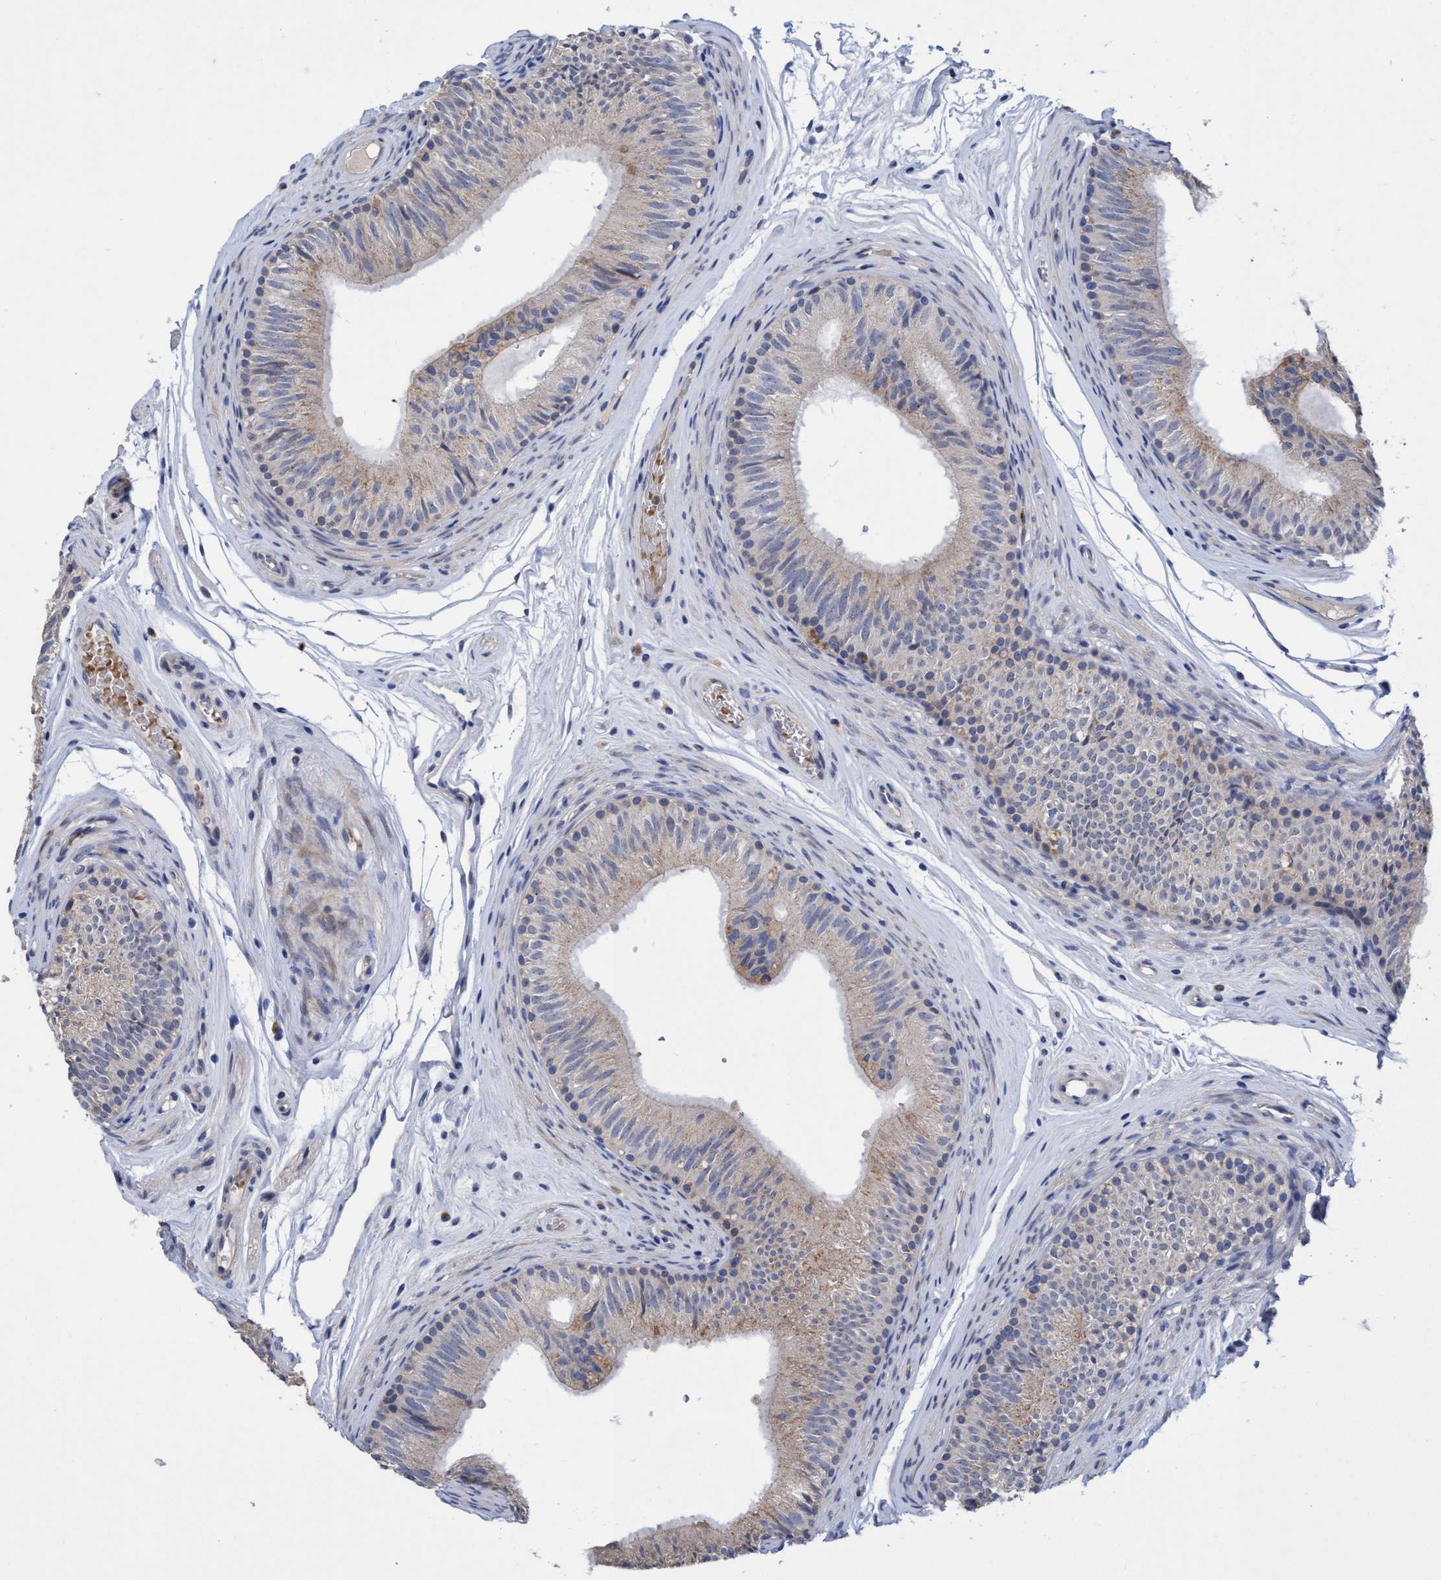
{"staining": {"intensity": "moderate", "quantity": "25%-75%", "location": "cytoplasmic/membranous"}, "tissue": "epididymis", "cell_type": "Glandular cells", "image_type": "normal", "snomed": [{"axis": "morphology", "description": "Normal tissue, NOS"}, {"axis": "topography", "description": "Epididymis"}], "caption": "Glandular cells display medium levels of moderate cytoplasmic/membranous expression in approximately 25%-75% of cells in normal epididymis.", "gene": "SEMA4D", "patient": {"sex": "male", "age": 36}}